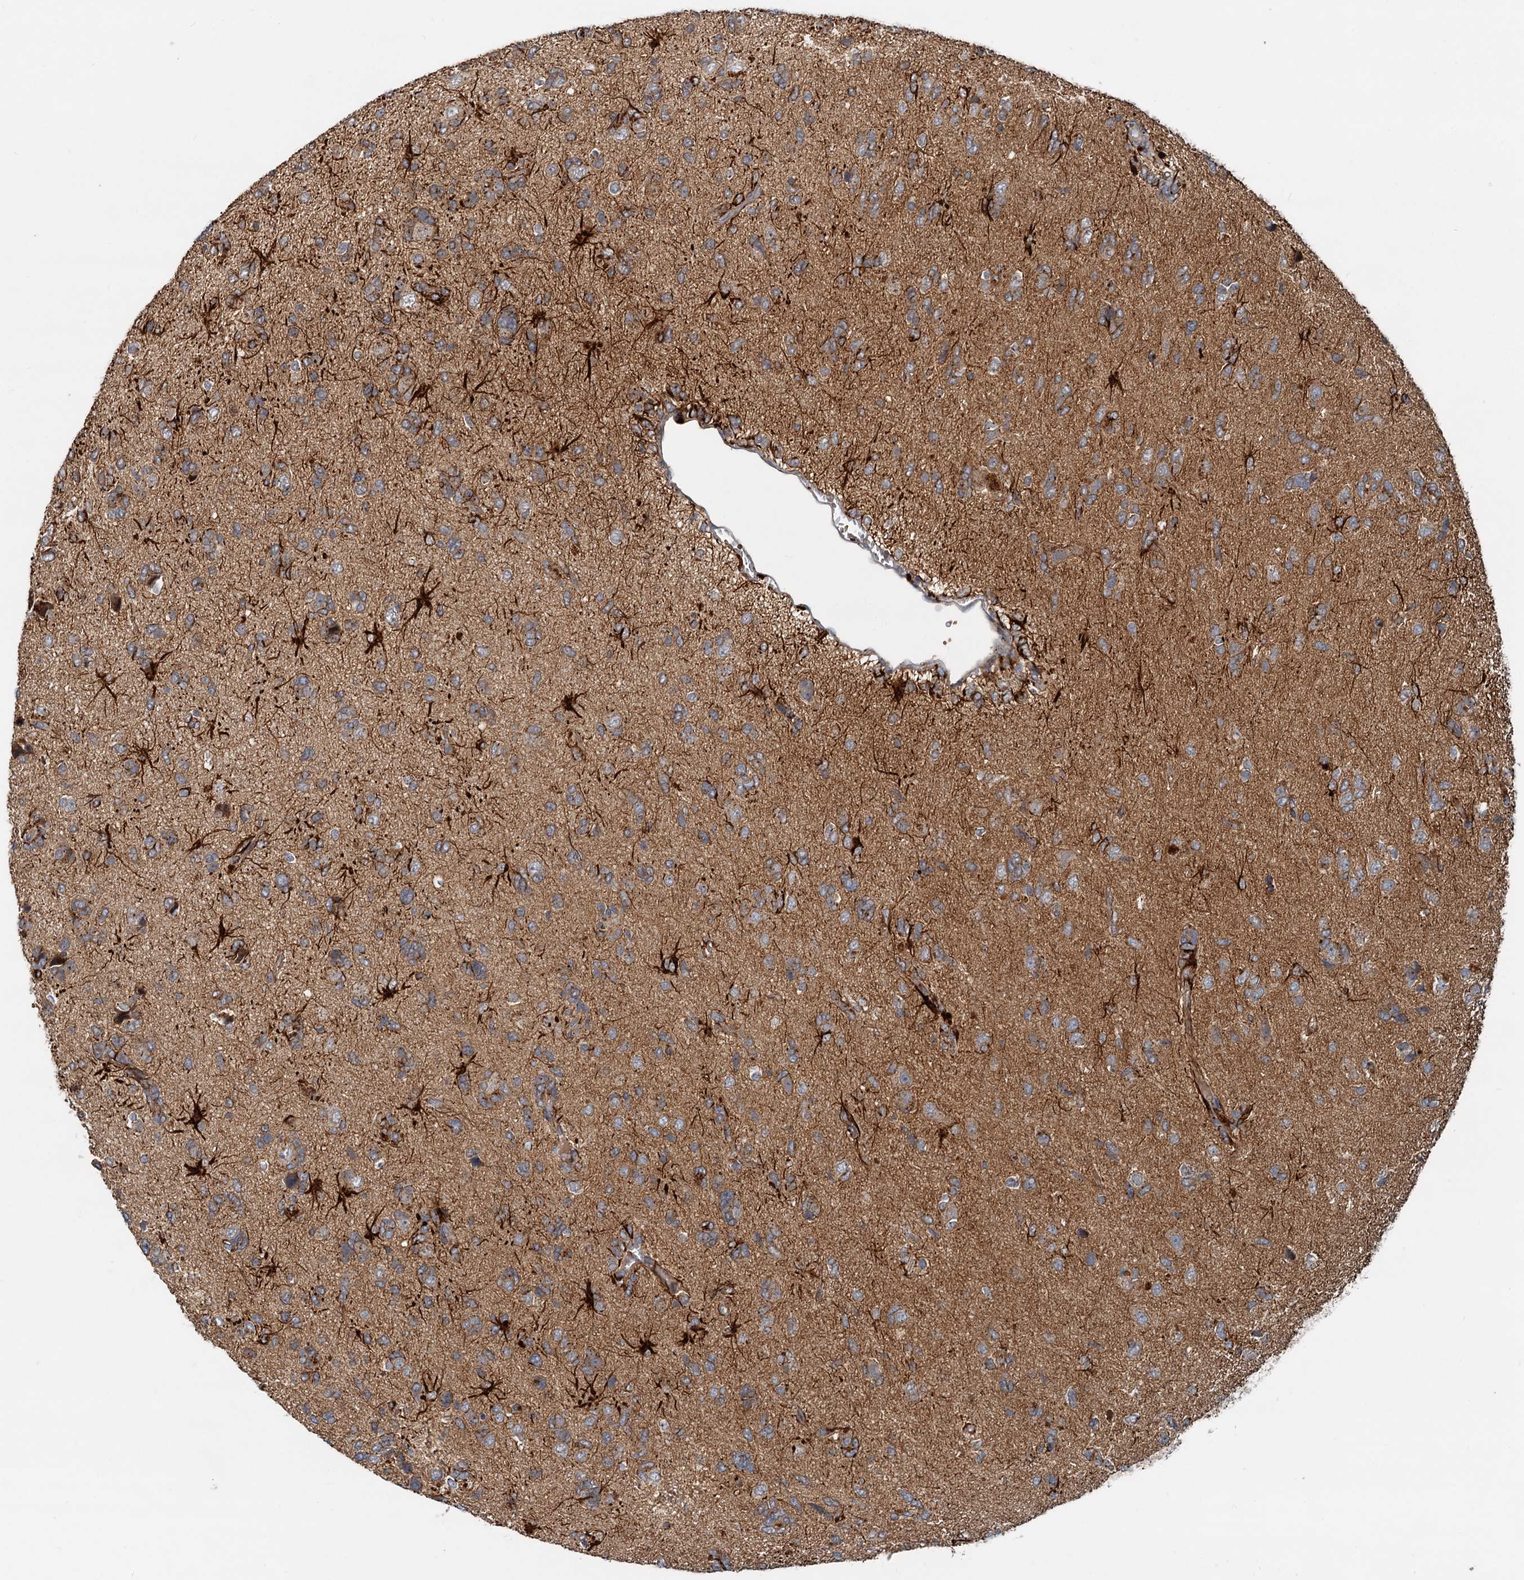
{"staining": {"intensity": "moderate", "quantity": ">75%", "location": "cytoplasmic/membranous"}, "tissue": "glioma", "cell_type": "Tumor cells", "image_type": "cancer", "snomed": [{"axis": "morphology", "description": "Glioma, malignant, High grade"}, {"axis": "topography", "description": "Brain"}], "caption": "An immunohistochemistry (IHC) micrograph of neoplastic tissue is shown. Protein staining in brown shows moderate cytoplasmic/membranous positivity in high-grade glioma (malignant) within tumor cells.", "gene": "CEP68", "patient": {"sex": "female", "age": 59}}